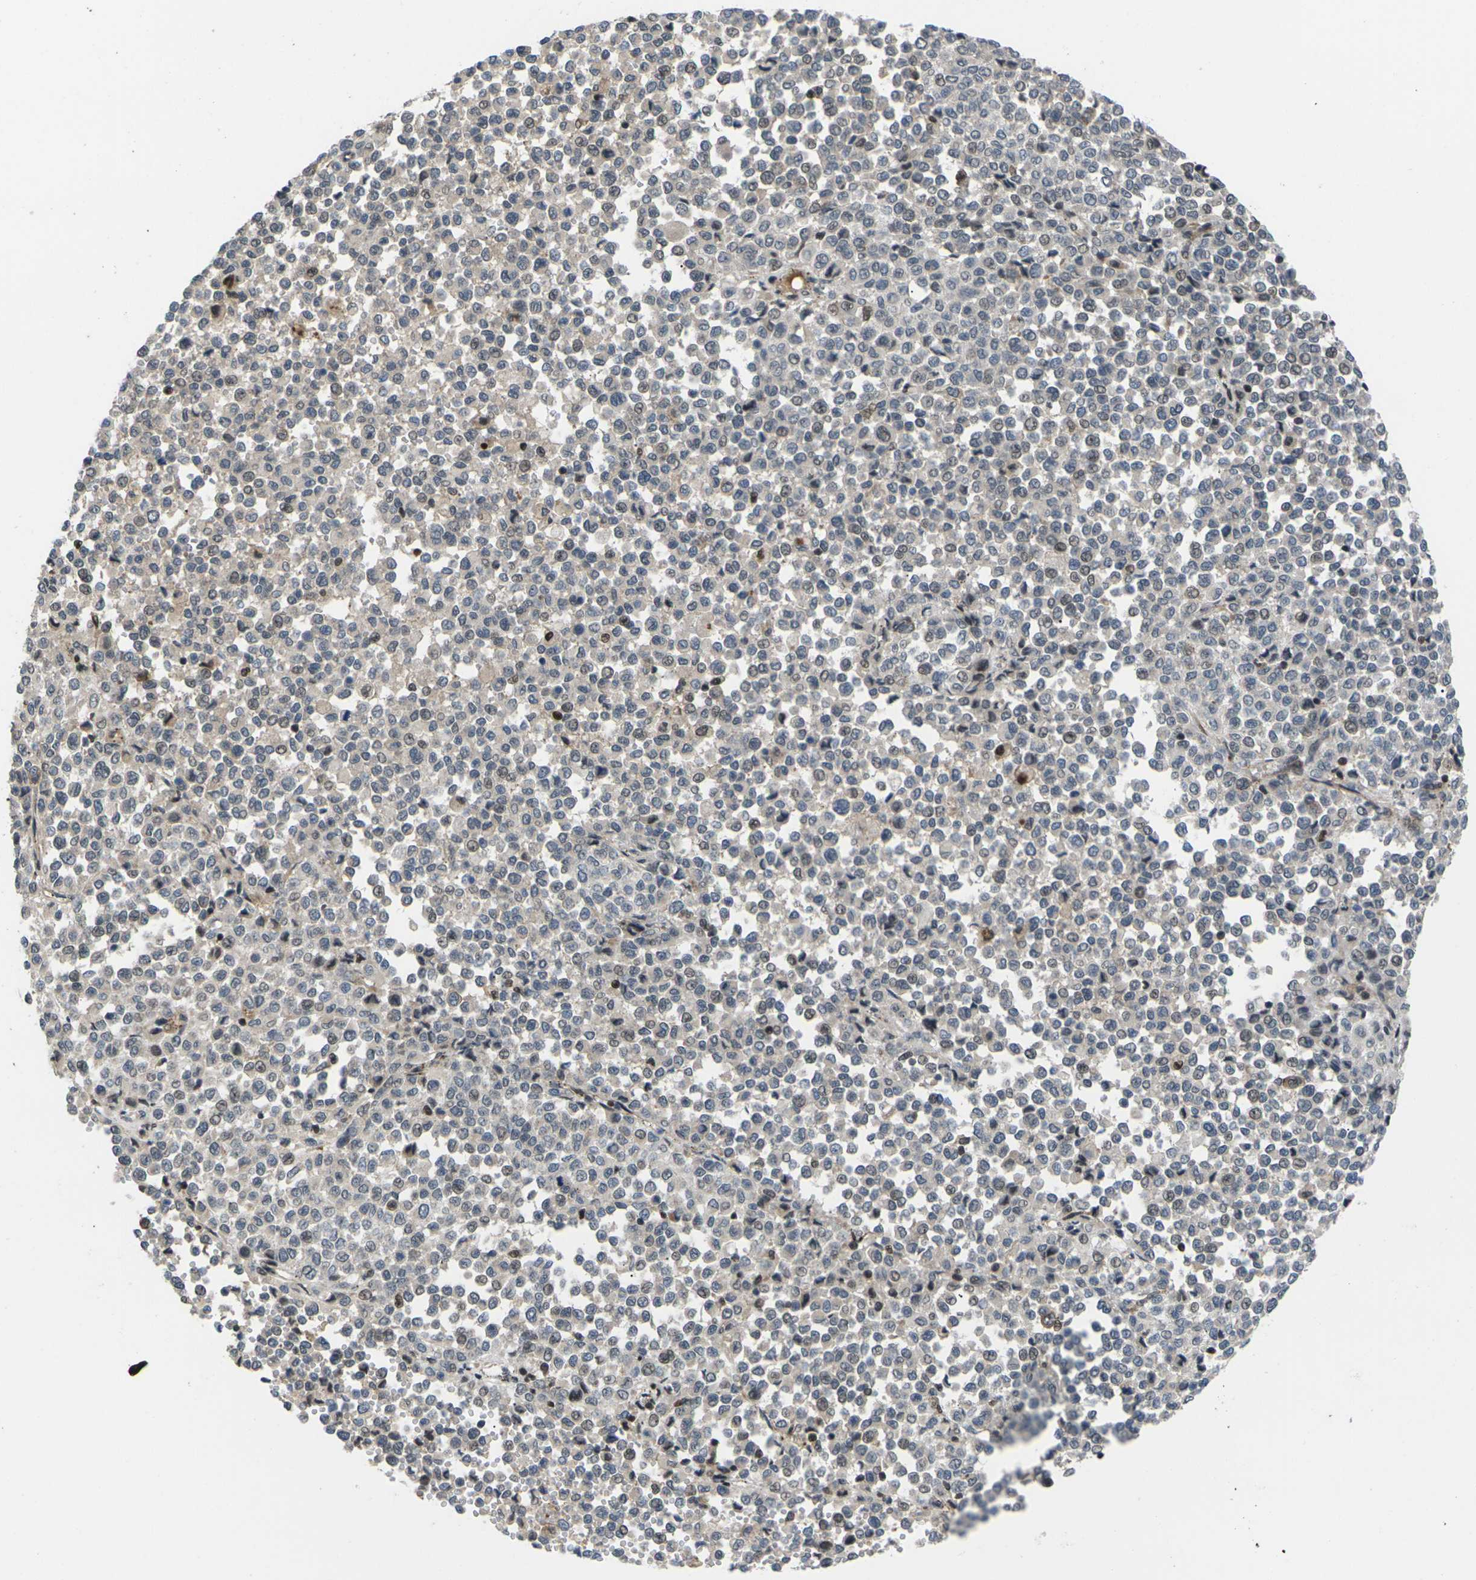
{"staining": {"intensity": "negative", "quantity": "none", "location": "none"}, "tissue": "melanoma", "cell_type": "Tumor cells", "image_type": "cancer", "snomed": [{"axis": "morphology", "description": "Malignant melanoma, Metastatic site"}, {"axis": "topography", "description": "Pancreas"}], "caption": "Protein analysis of malignant melanoma (metastatic site) shows no significant expression in tumor cells.", "gene": "RPS6KA3", "patient": {"sex": "female", "age": 30}}